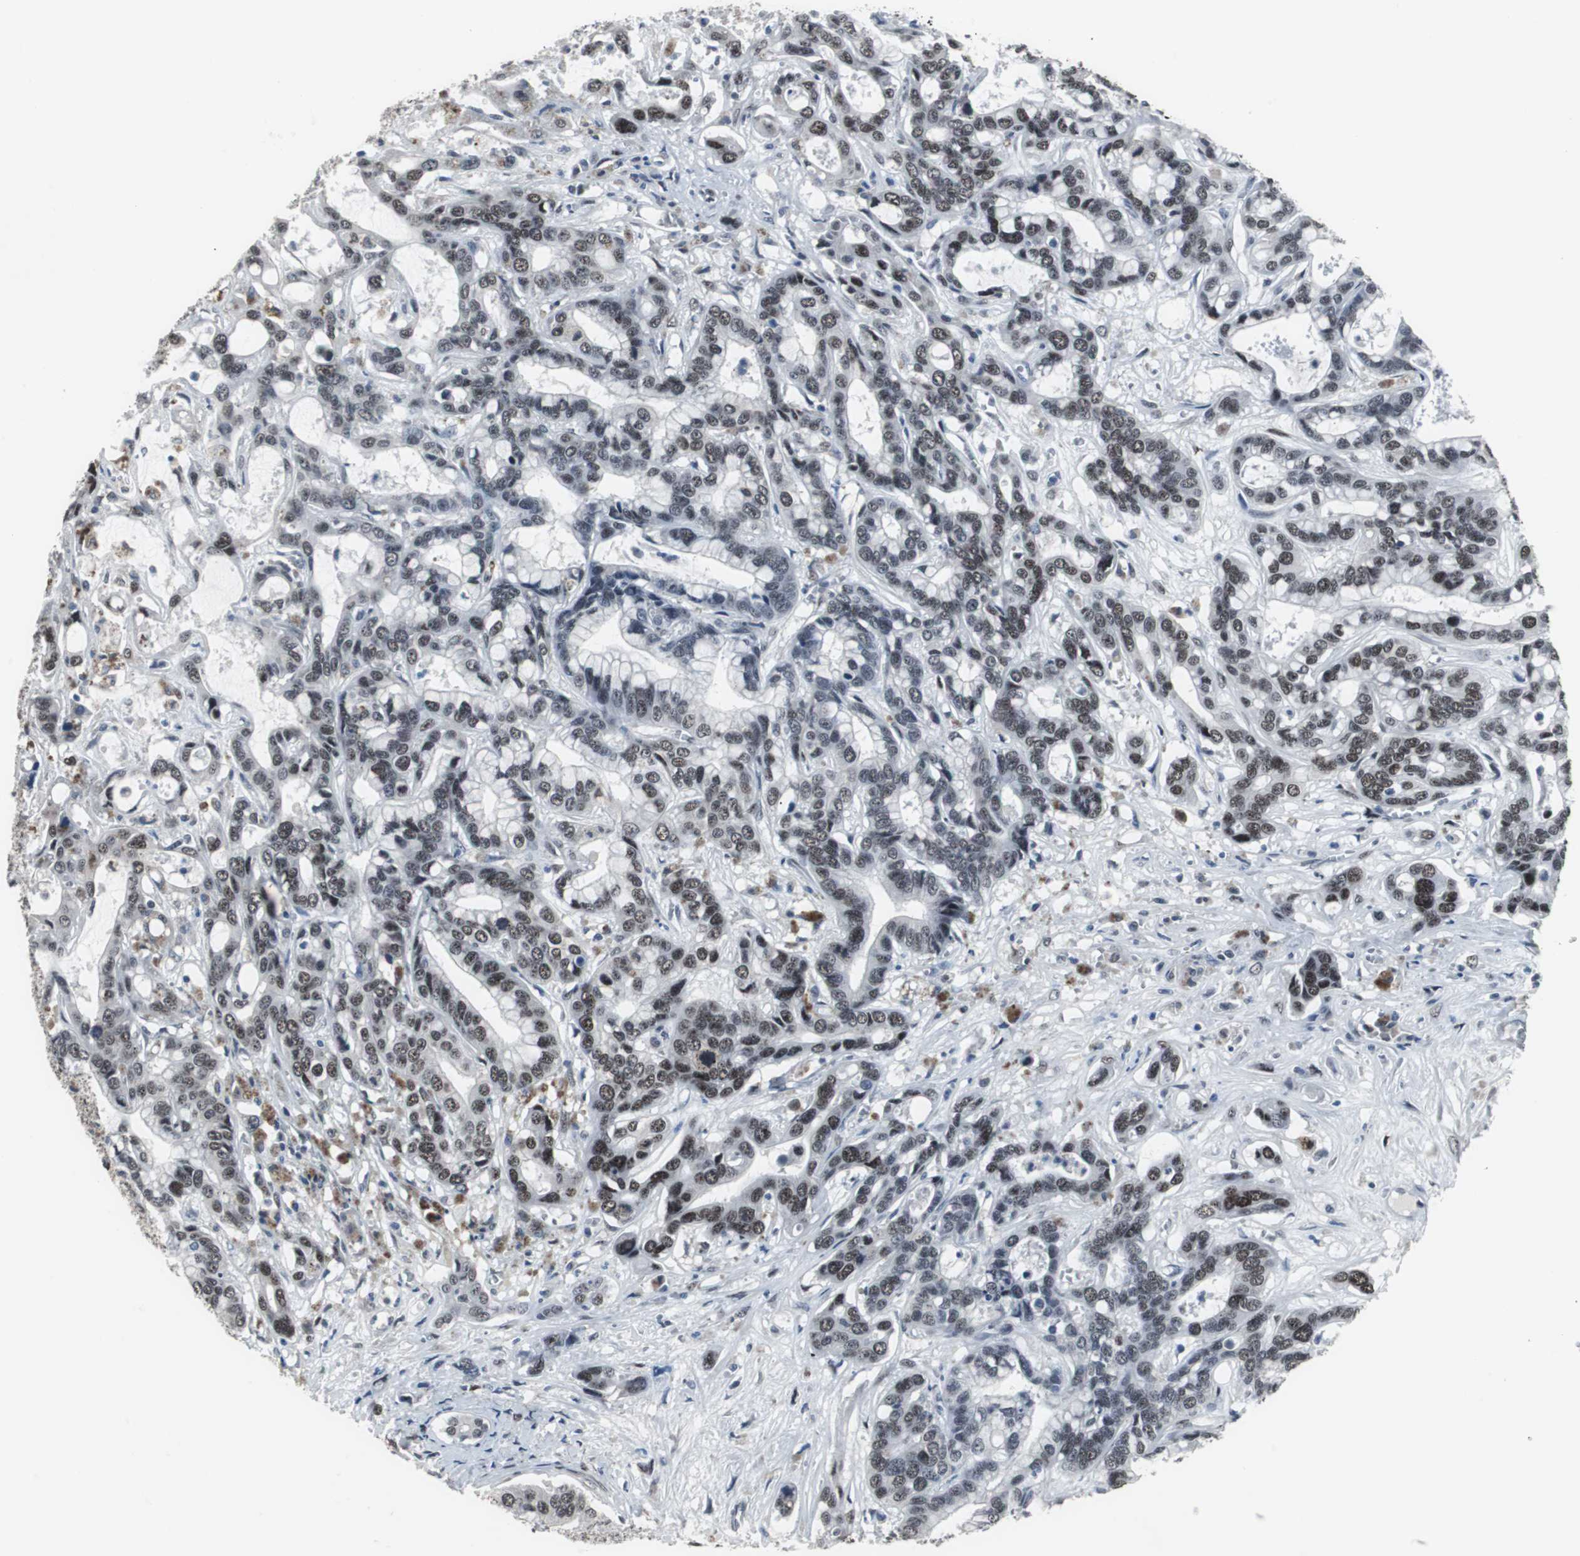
{"staining": {"intensity": "moderate", "quantity": ">75%", "location": "nuclear"}, "tissue": "liver cancer", "cell_type": "Tumor cells", "image_type": "cancer", "snomed": [{"axis": "morphology", "description": "Cholangiocarcinoma"}, {"axis": "topography", "description": "Liver"}], "caption": "Liver cancer tissue reveals moderate nuclear positivity in about >75% of tumor cells The protein is shown in brown color, while the nuclei are stained blue.", "gene": "FOXP4", "patient": {"sex": "female", "age": 65}}